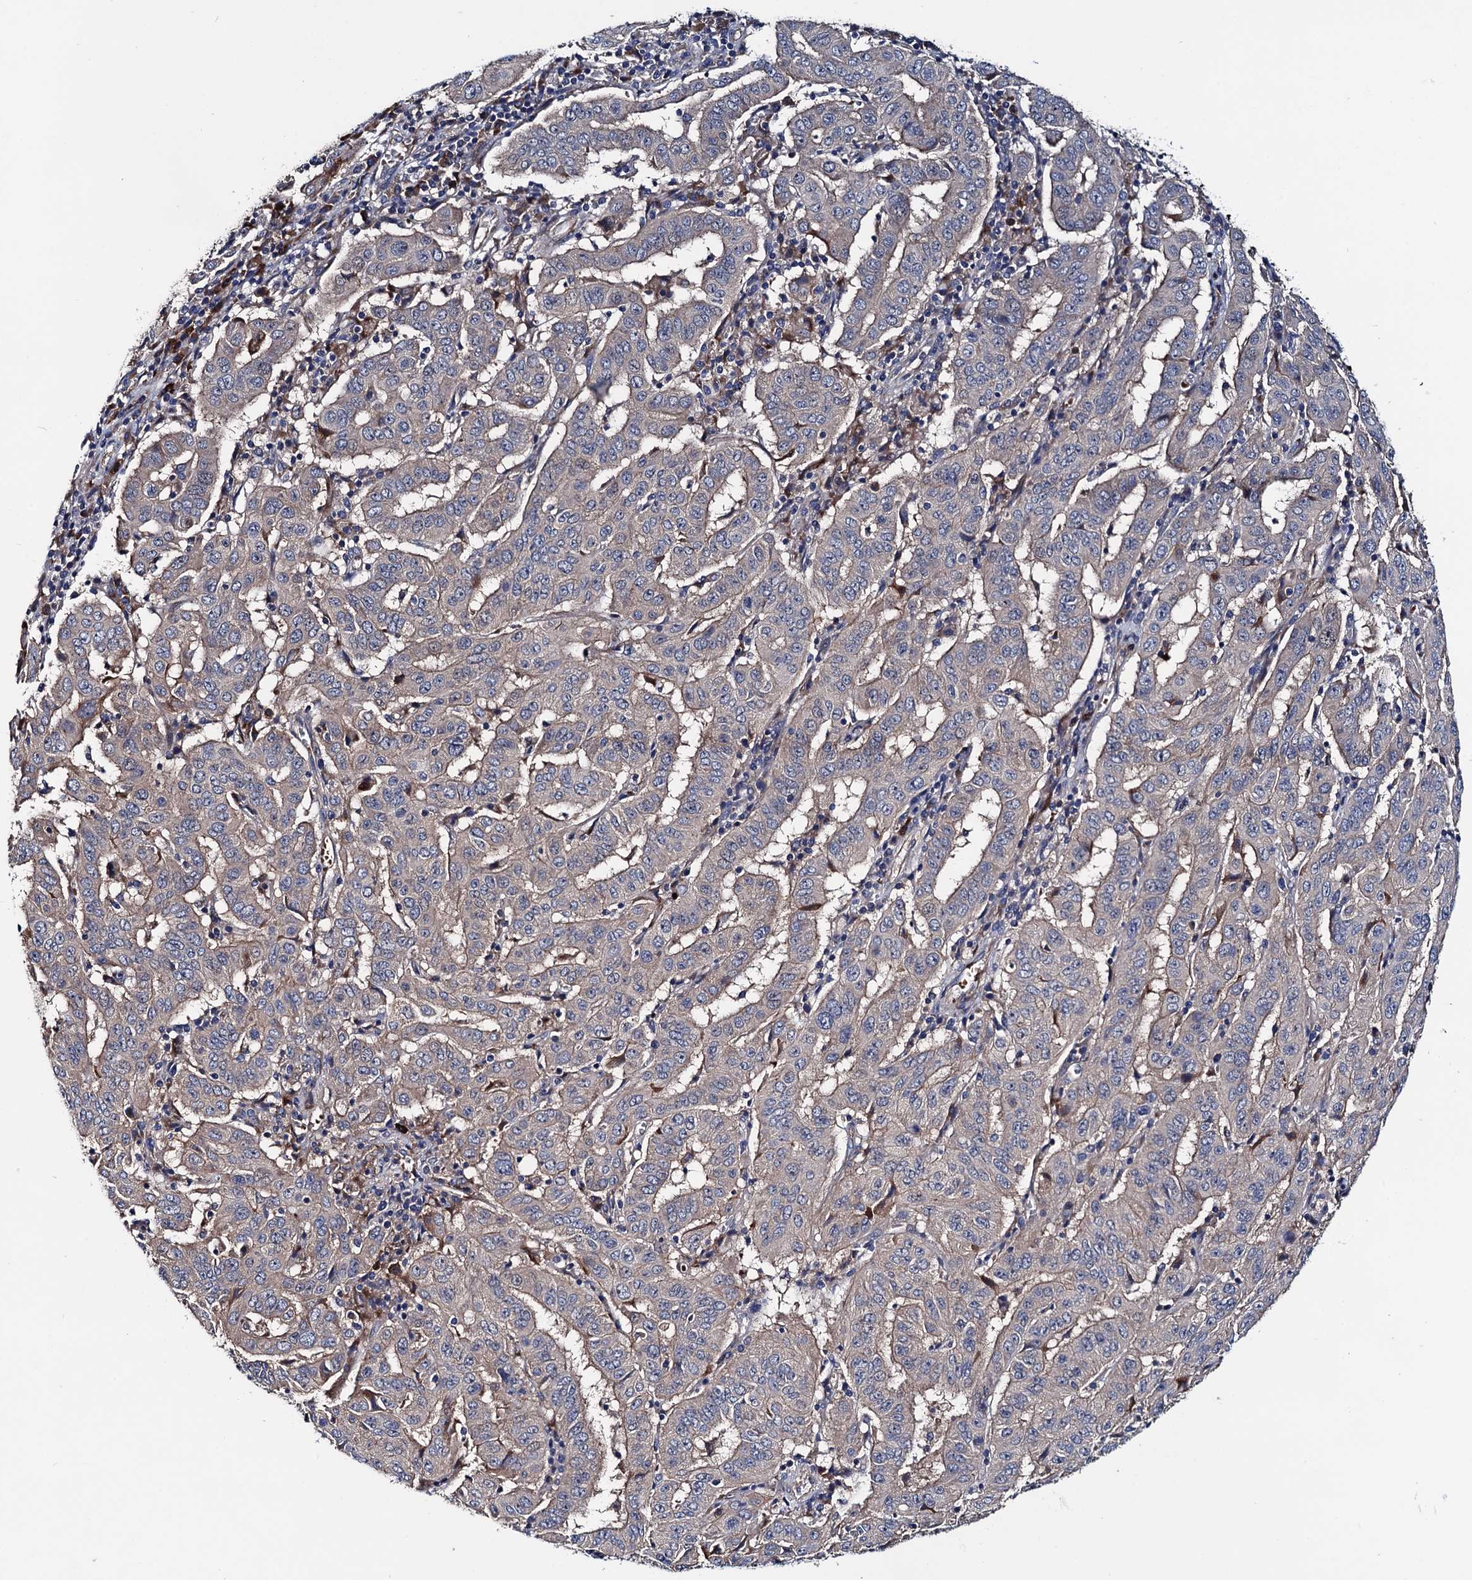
{"staining": {"intensity": "negative", "quantity": "none", "location": "none"}, "tissue": "pancreatic cancer", "cell_type": "Tumor cells", "image_type": "cancer", "snomed": [{"axis": "morphology", "description": "Adenocarcinoma, NOS"}, {"axis": "topography", "description": "Pancreas"}], "caption": "The immunohistochemistry image has no significant staining in tumor cells of pancreatic adenocarcinoma tissue.", "gene": "TRMT112", "patient": {"sex": "male", "age": 63}}